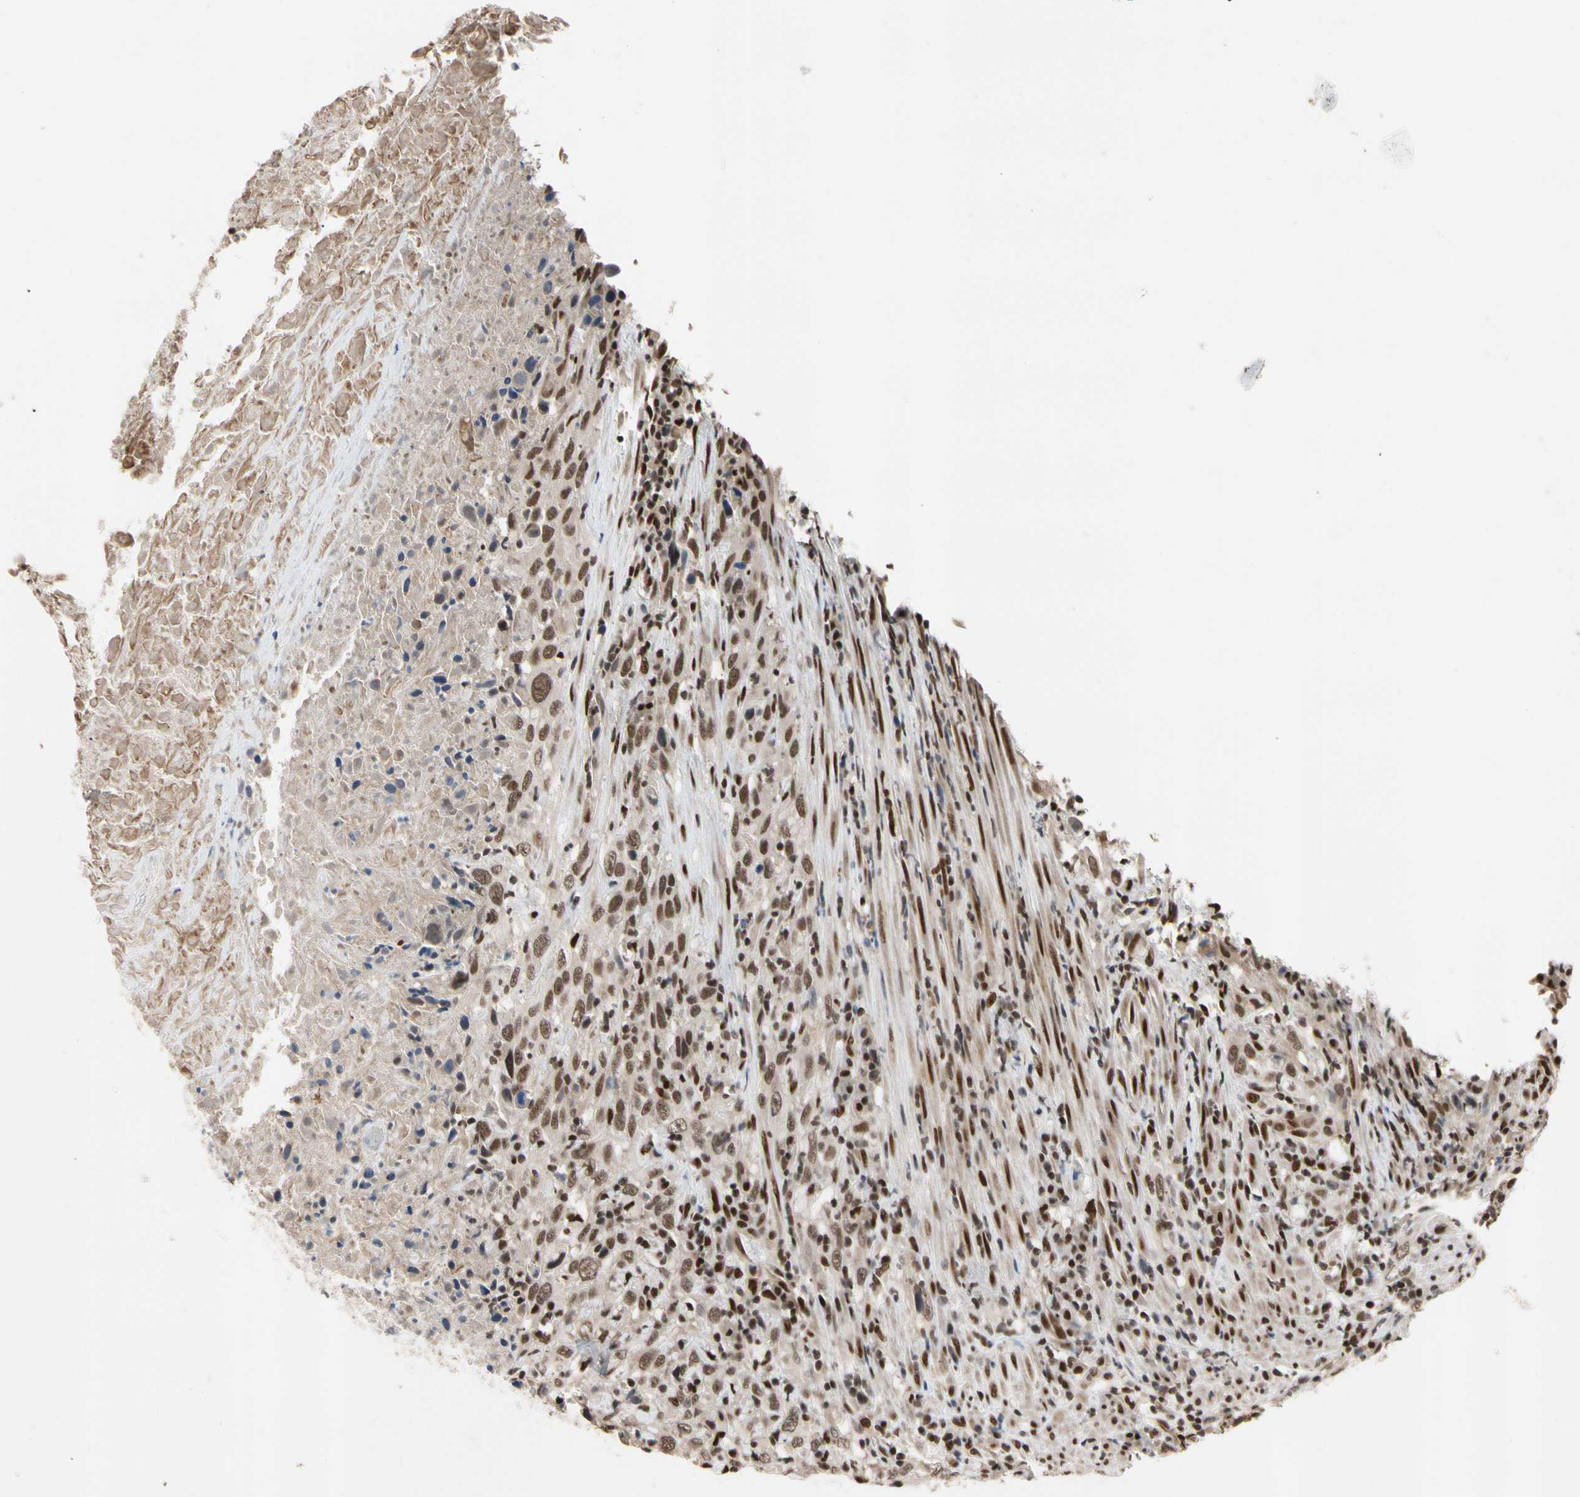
{"staining": {"intensity": "moderate", "quantity": ">75%", "location": "nuclear"}, "tissue": "urothelial cancer", "cell_type": "Tumor cells", "image_type": "cancer", "snomed": [{"axis": "morphology", "description": "Urothelial carcinoma, High grade"}, {"axis": "topography", "description": "Urinary bladder"}], "caption": "A brown stain shows moderate nuclear staining of a protein in high-grade urothelial carcinoma tumor cells.", "gene": "FAM98B", "patient": {"sex": "male", "age": 61}}